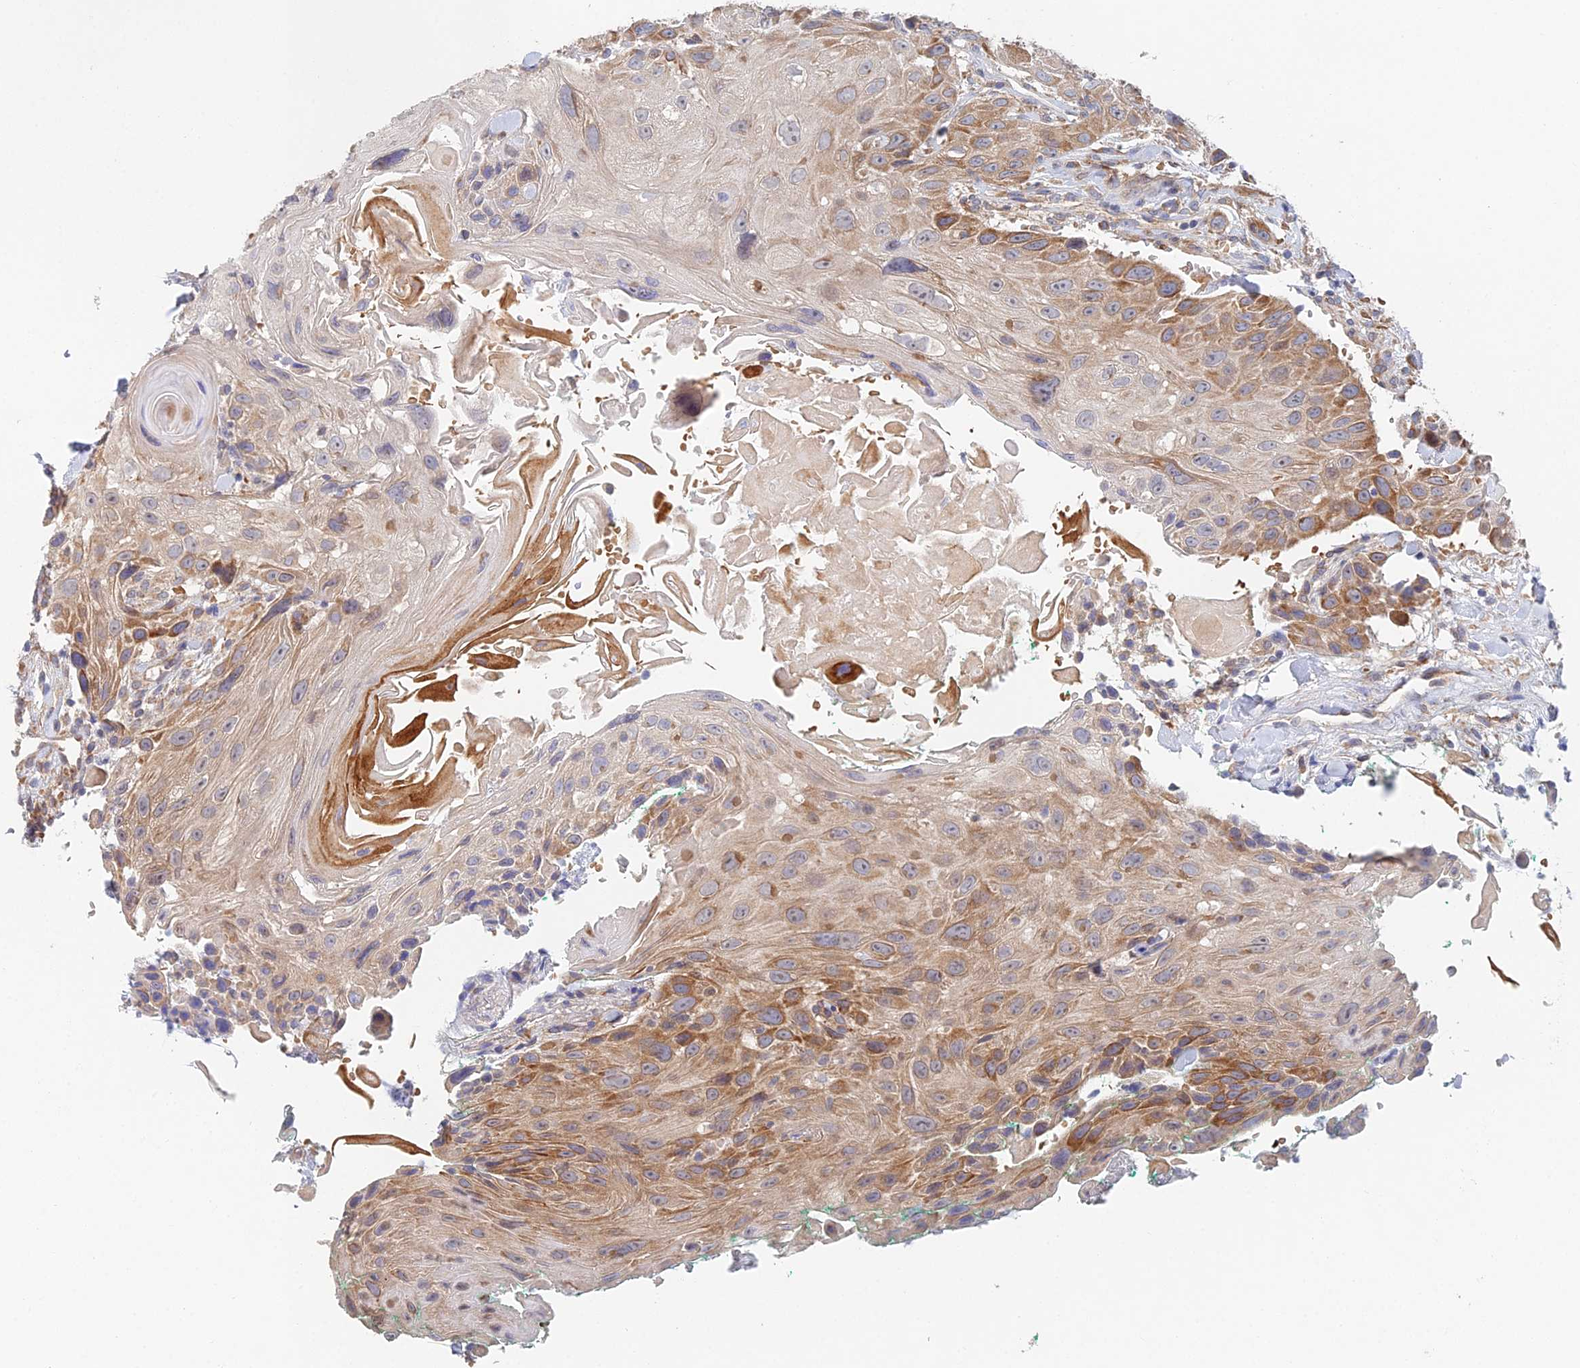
{"staining": {"intensity": "moderate", "quantity": "25%-75%", "location": "cytoplasmic/membranous"}, "tissue": "head and neck cancer", "cell_type": "Tumor cells", "image_type": "cancer", "snomed": [{"axis": "morphology", "description": "Squamous cell carcinoma, NOS"}, {"axis": "topography", "description": "Head-Neck"}], "caption": "Head and neck cancer (squamous cell carcinoma) was stained to show a protein in brown. There is medium levels of moderate cytoplasmic/membranous expression in about 25%-75% of tumor cells.", "gene": "ELOF1", "patient": {"sex": "male", "age": 81}}